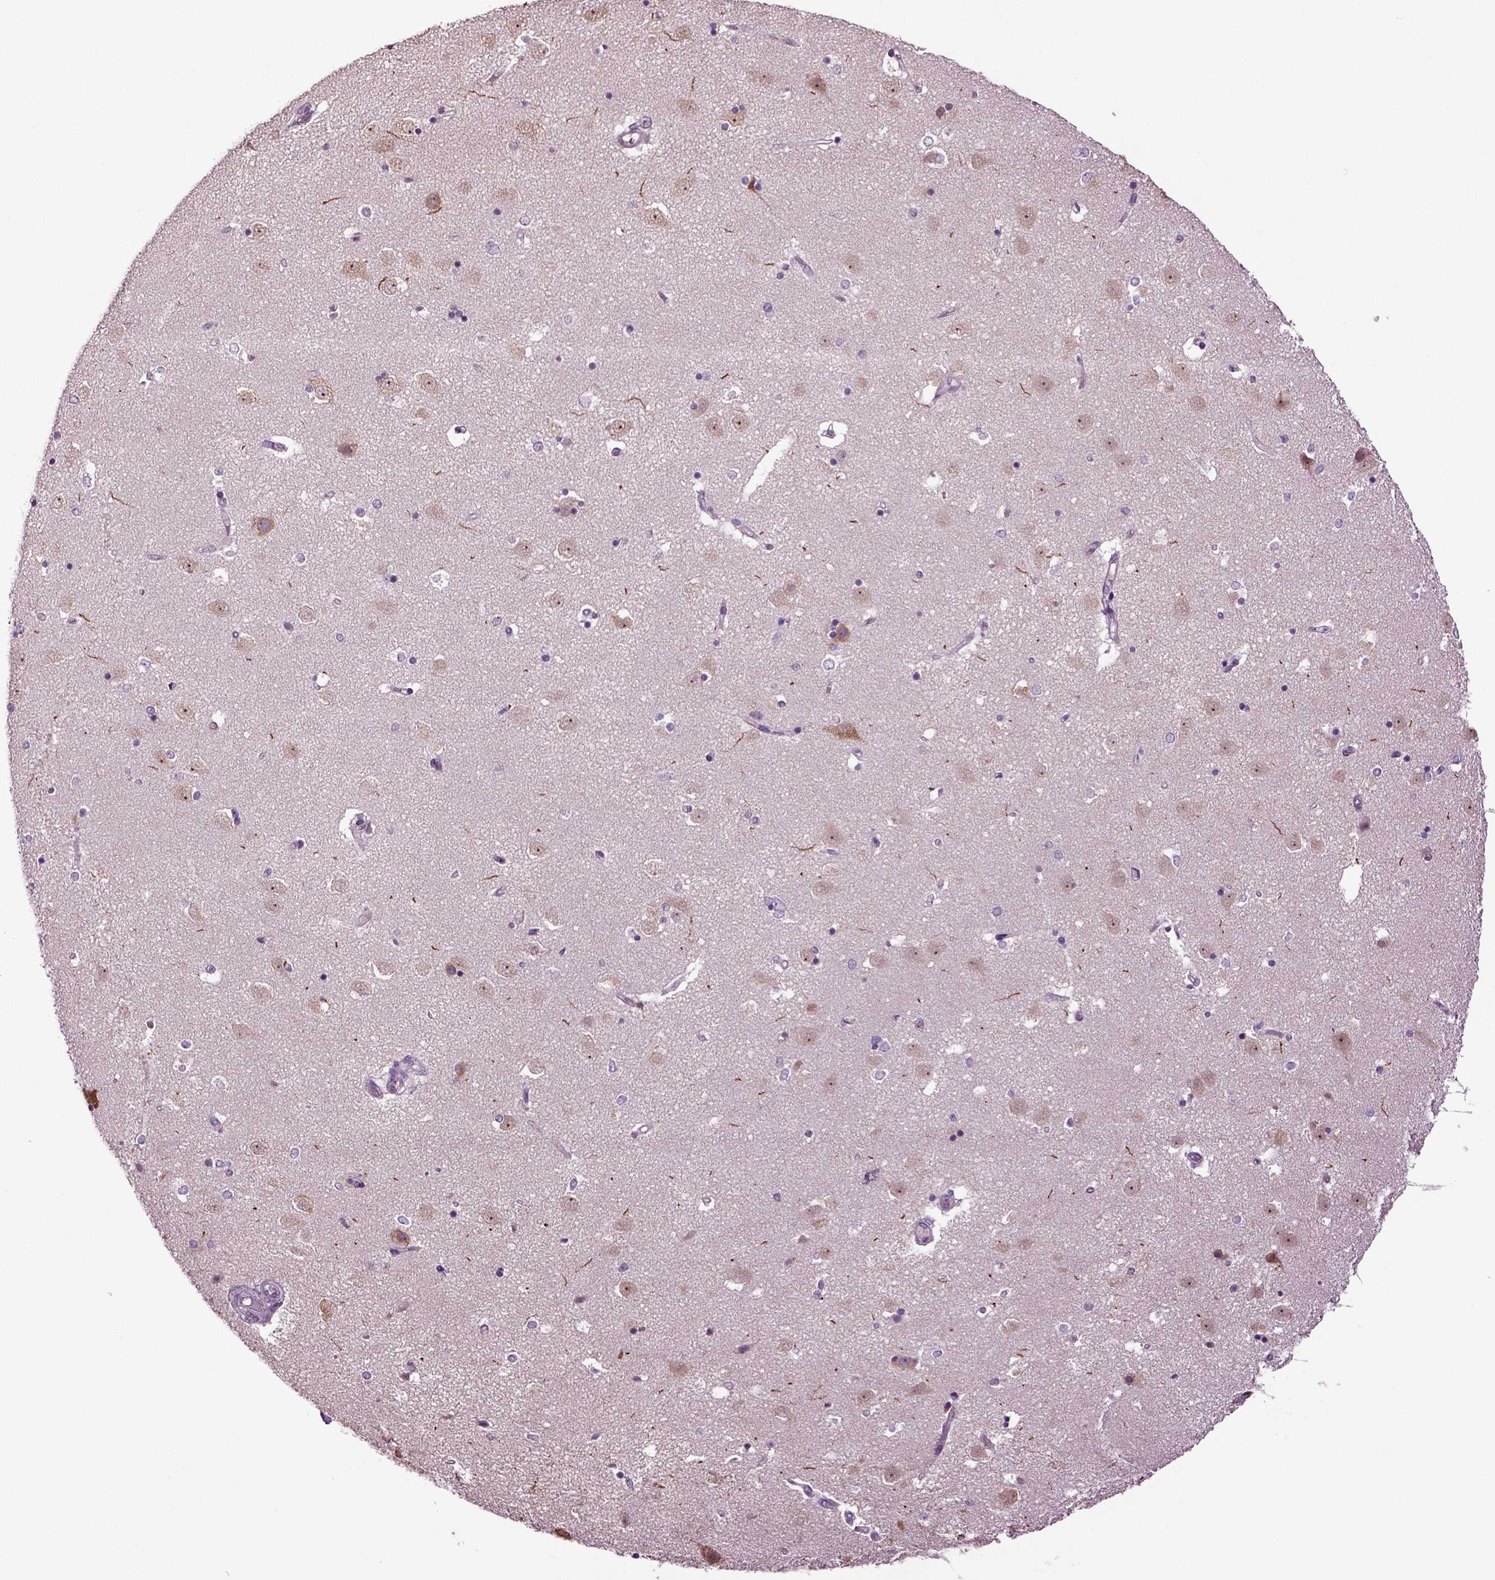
{"staining": {"intensity": "negative", "quantity": "none", "location": "none"}, "tissue": "caudate", "cell_type": "Glial cells", "image_type": "normal", "snomed": [{"axis": "morphology", "description": "Normal tissue, NOS"}, {"axis": "topography", "description": "Lateral ventricle wall"}], "caption": "An immunohistochemistry image of unremarkable caudate is shown. There is no staining in glial cells of caudate. (IHC, brightfield microscopy, high magnification).", "gene": "PLCH2", "patient": {"sex": "male", "age": 51}}